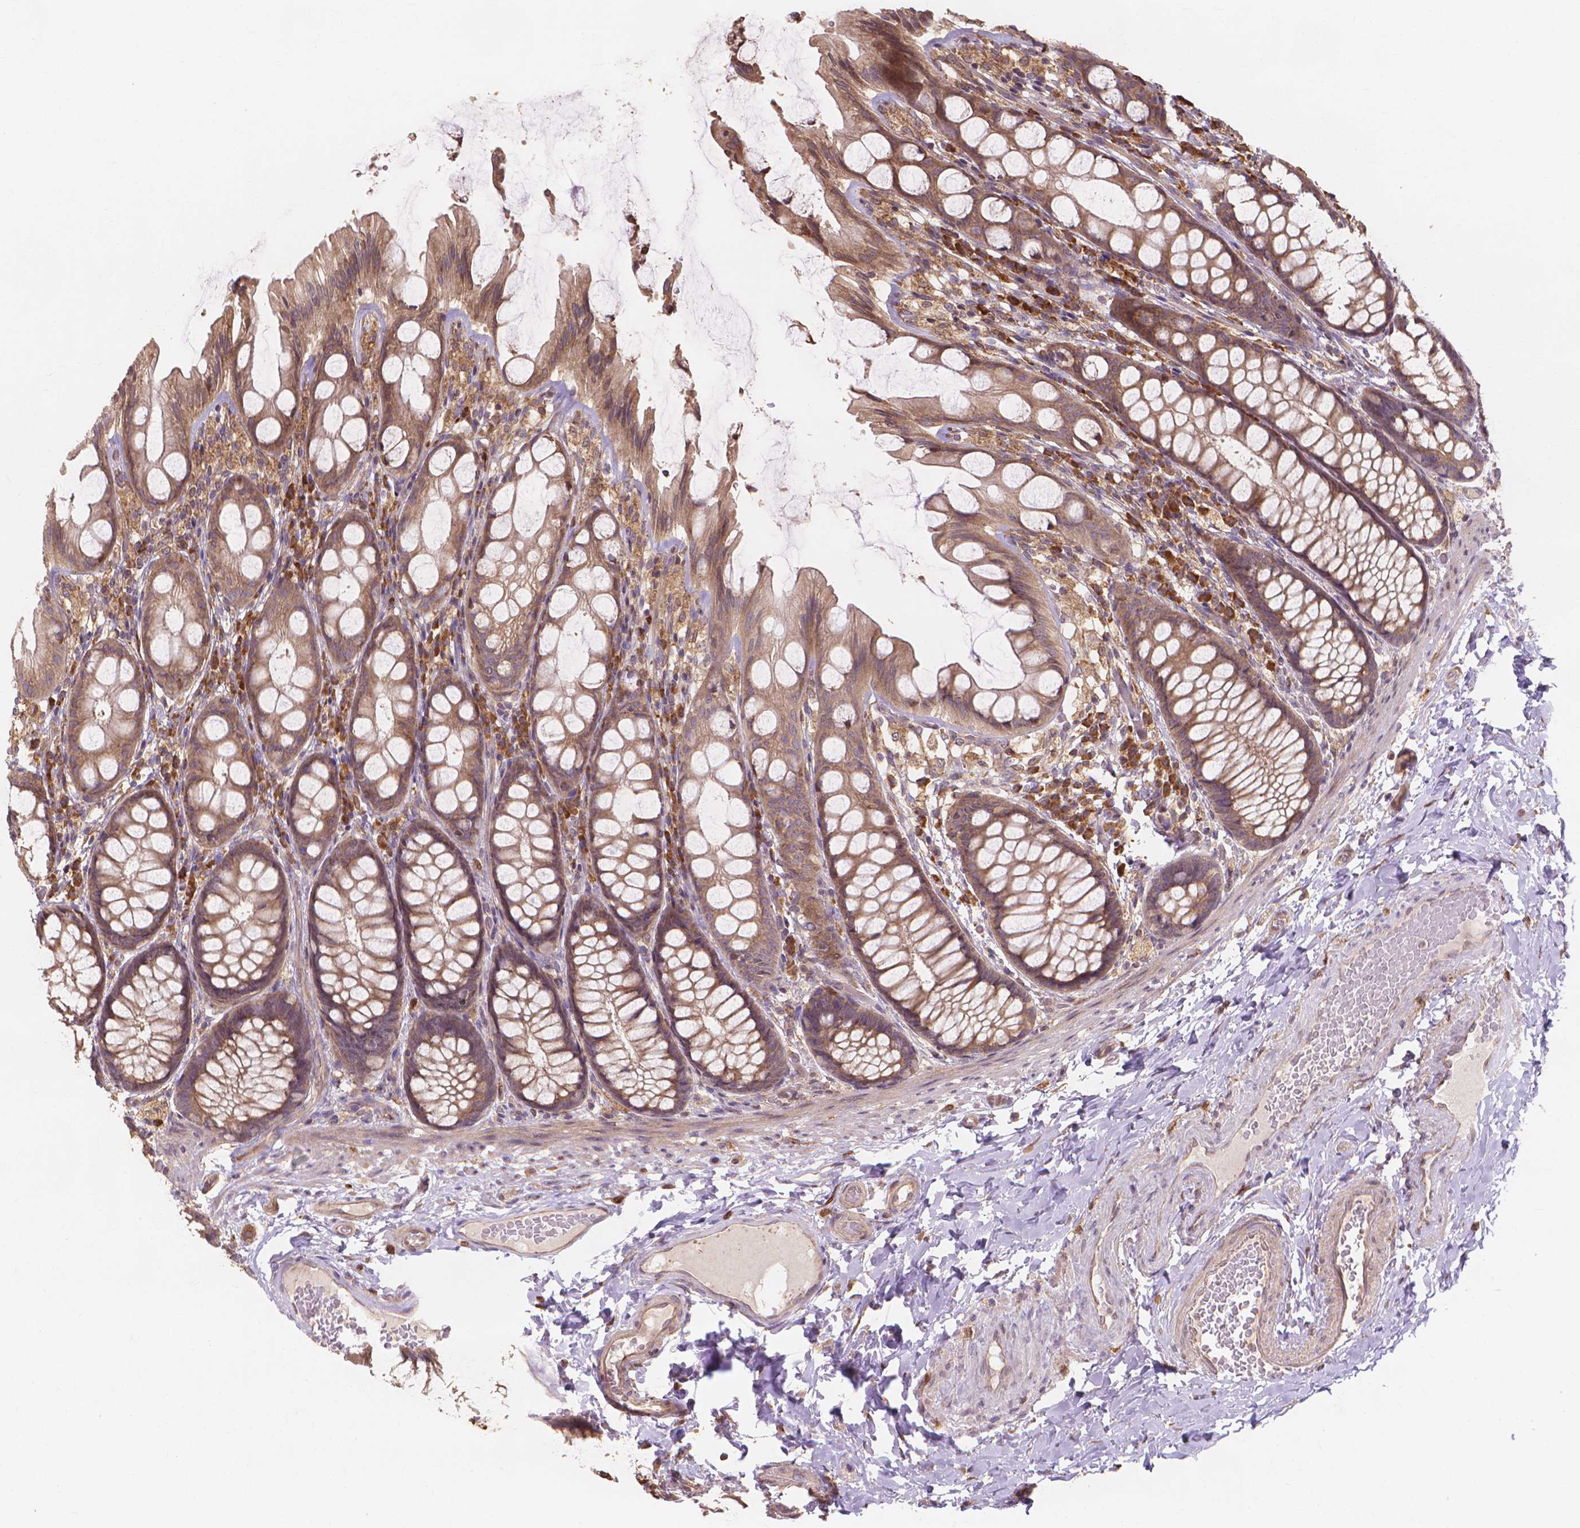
{"staining": {"intensity": "moderate", "quantity": ">75%", "location": "cytoplasmic/membranous"}, "tissue": "colon", "cell_type": "Endothelial cells", "image_type": "normal", "snomed": [{"axis": "morphology", "description": "Normal tissue, NOS"}, {"axis": "topography", "description": "Colon"}], "caption": "Protein analysis of benign colon shows moderate cytoplasmic/membranous staining in approximately >75% of endothelial cells. (IHC, brightfield microscopy, high magnification).", "gene": "TAB2", "patient": {"sex": "male", "age": 47}}